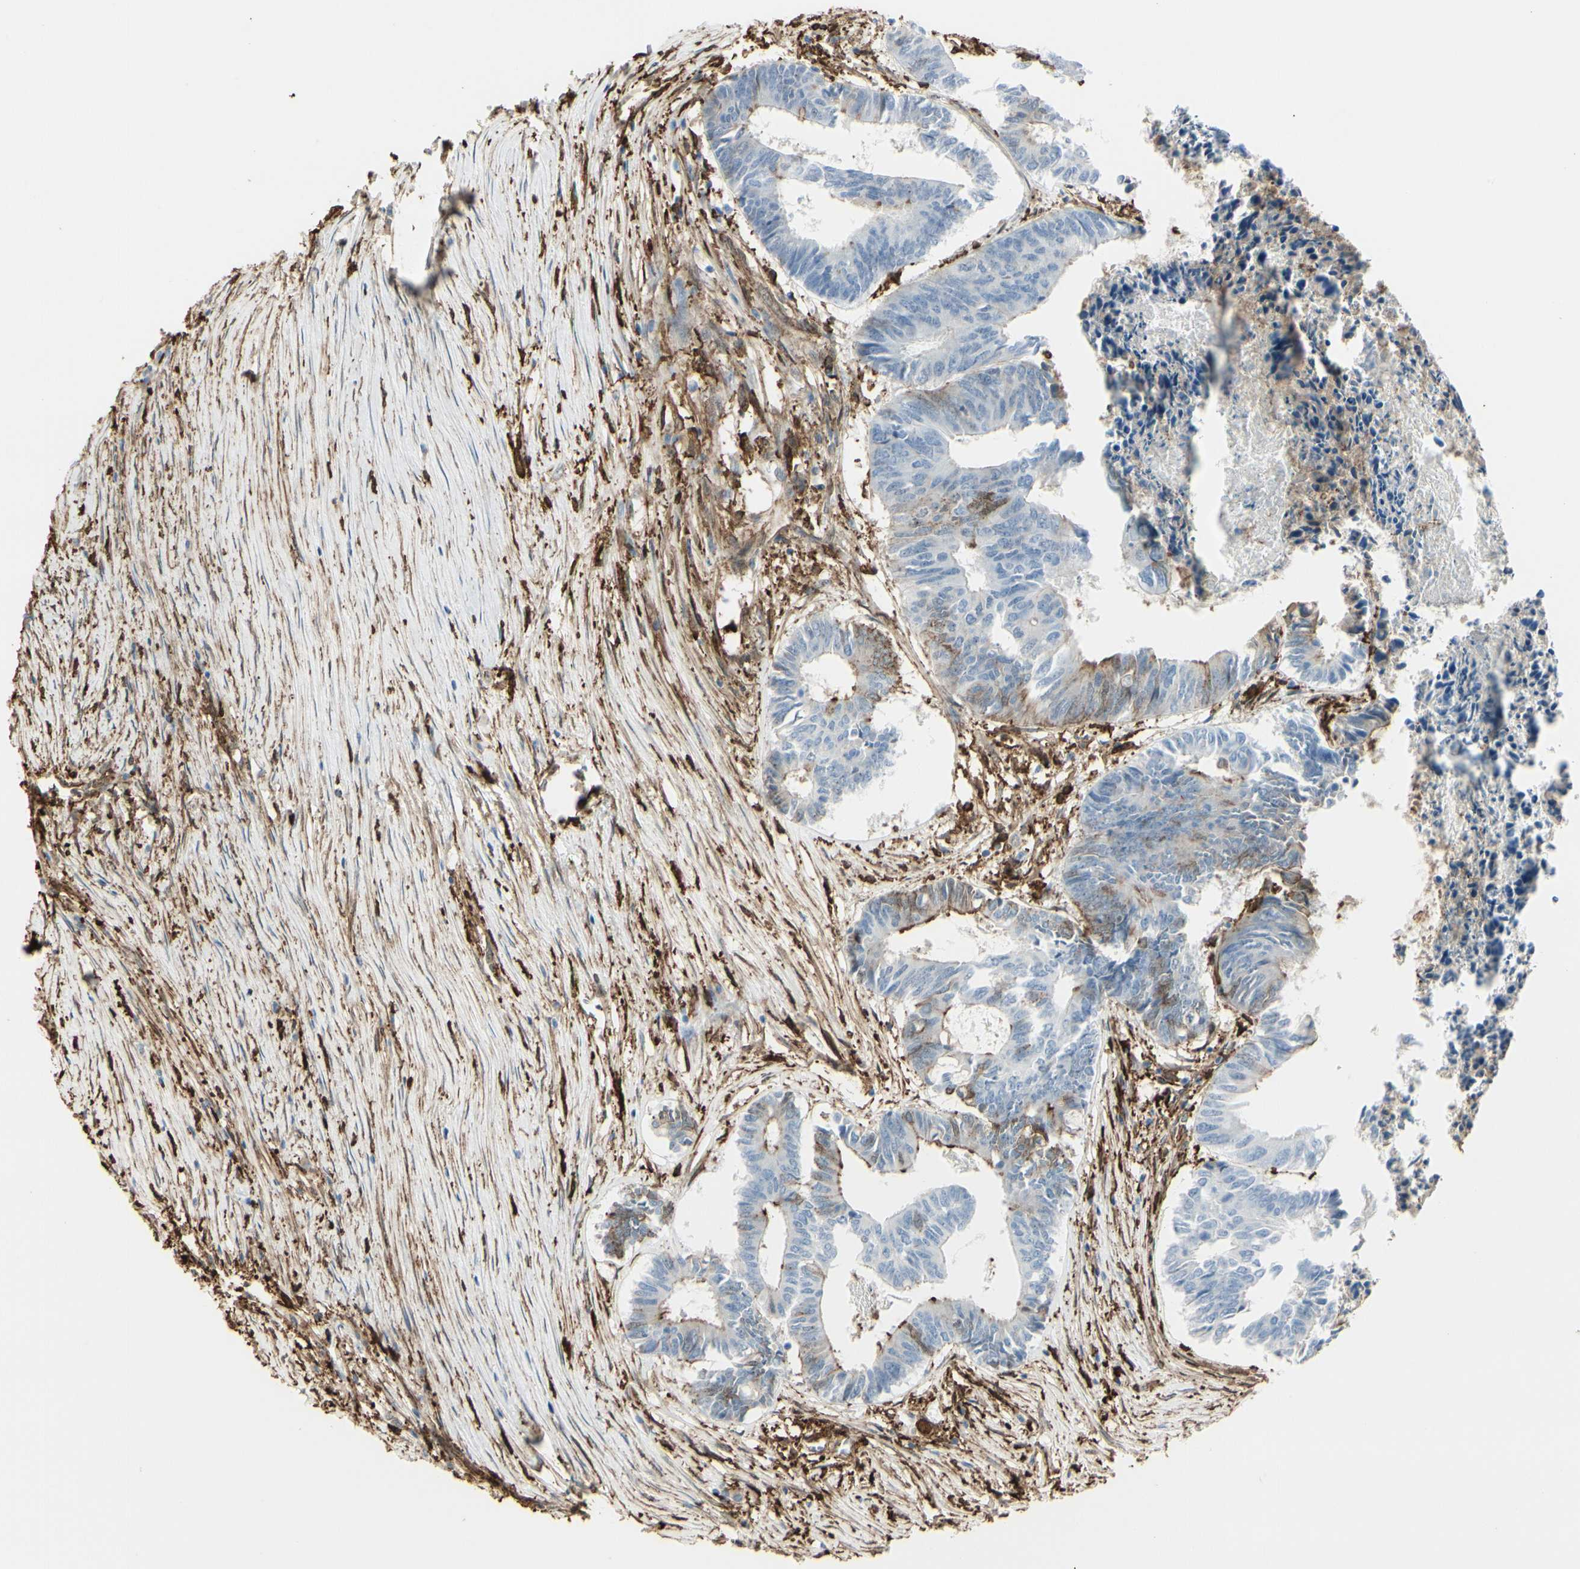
{"staining": {"intensity": "negative", "quantity": "none", "location": "none"}, "tissue": "colorectal cancer", "cell_type": "Tumor cells", "image_type": "cancer", "snomed": [{"axis": "morphology", "description": "Adenocarcinoma, NOS"}, {"axis": "topography", "description": "Rectum"}], "caption": "Colorectal cancer was stained to show a protein in brown. There is no significant staining in tumor cells.", "gene": "GSN", "patient": {"sex": "male", "age": 63}}